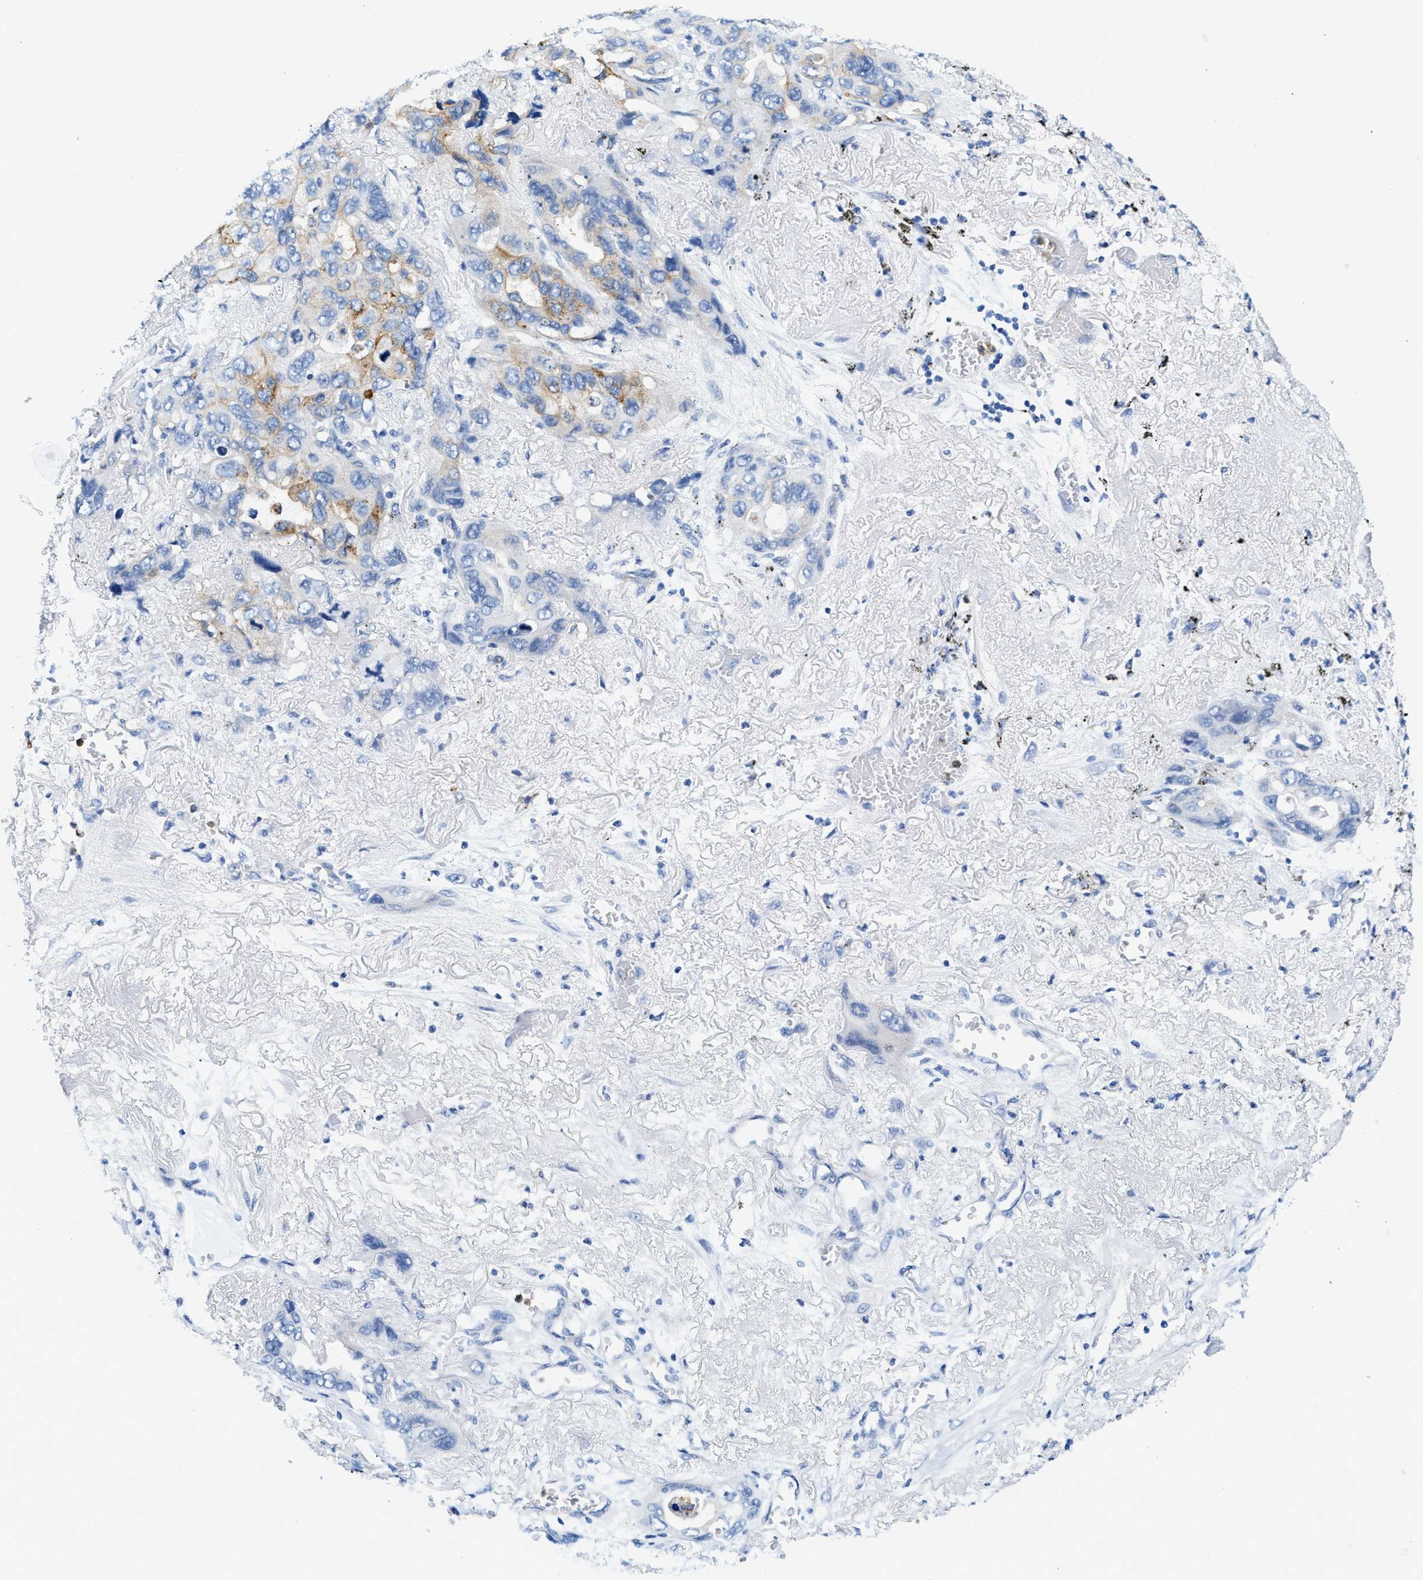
{"staining": {"intensity": "moderate", "quantity": "25%-75%", "location": "cytoplasmic/membranous"}, "tissue": "lung cancer", "cell_type": "Tumor cells", "image_type": "cancer", "snomed": [{"axis": "morphology", "description": "Squamous cell carcinoma, NOS"}, {"axis": "topography", "description": "Lung"}], "caption": "Lung squamous cell carcinoma stained for a protein (brown) reveals moderate cytoplasmic/membranous positive expression in about 25%-75% of tumor cells.", "gene": "ZDHHC13", "patient": {"sex": "female", "age": 73}}